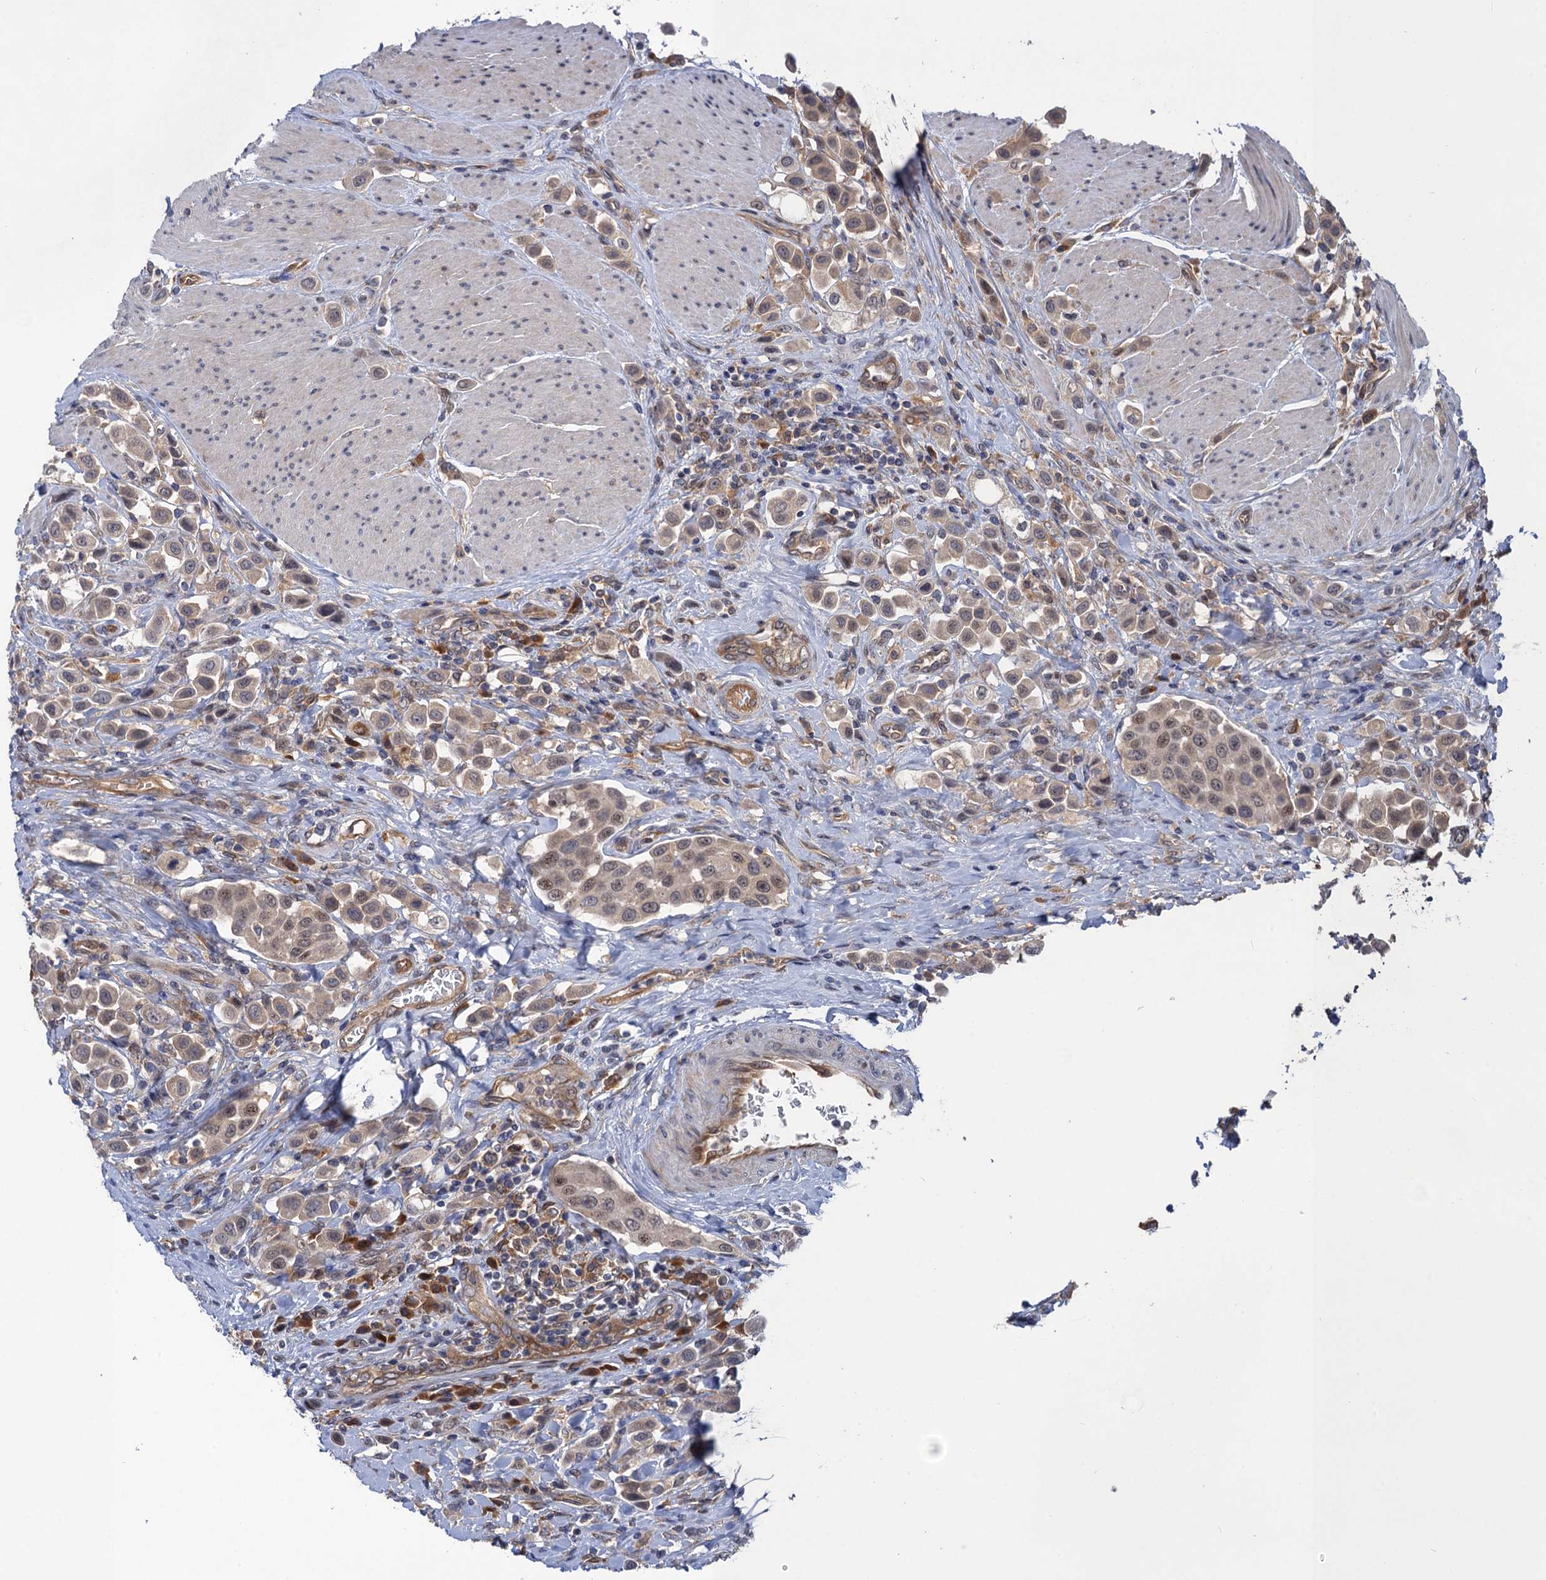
{"staining": {"intensity": "weak", "quantity": "<25%", "location": "cytoplasmic/membranous,nuclear"}, "tissue": "urothelial cancer", "cell_type": "Tumor cells", "image_type": "cancer", "snomed": [{"axis": "morphology", "description": "Urothelial carcinoma, High grade"}, {"axis": "topography", "description": "Urinary bladder"}], "caption": "Tumor cells are negative for brown protein staining in urothelial carcinoma (high-grade).", "gene": "NEK8", "patient": {"sex": "male", "age": 50}}